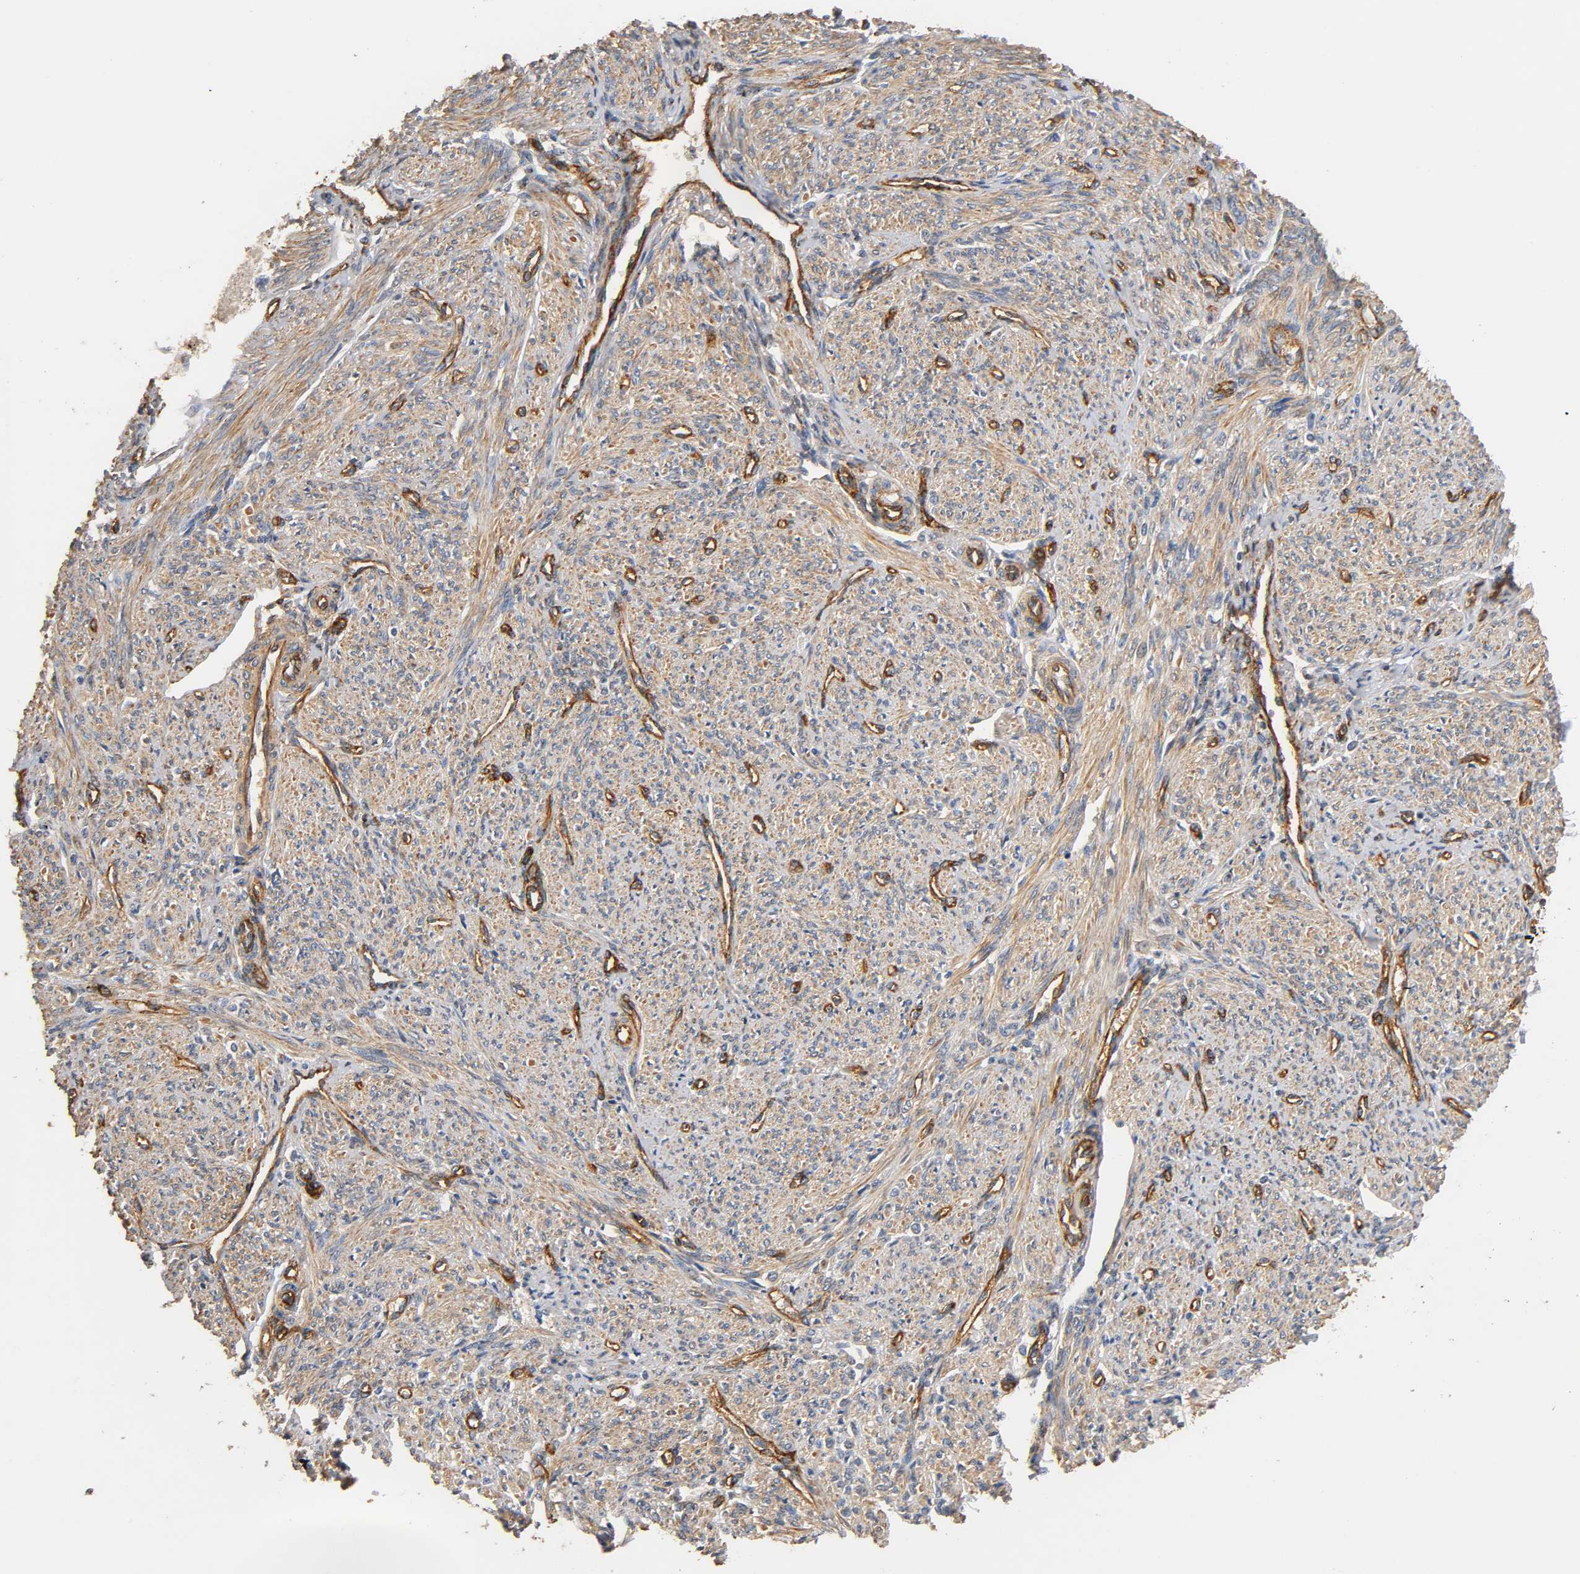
{"staining": {"intensity": "strong", "quantity": ">75%", "location": "cytoplasmic/membranous"}, "tissue": "smooth muscle", "cell_type": "Smooth muscle cells", "image_type": "normal", "snomed": [{"axis": "morphology", "description": "Normal tissue, NOS"}, {"axis": "topography", "description": "Smooth muscle"}], "caption": "This histopathology image reveals immunohistochemistry staining of benign smooth muscle, with high strong cytoplasmic/membranous expression in about >75% of smooth muscle cells.", "gene": "IFITM2", "patient": {"sex": "female", "age": 65}}